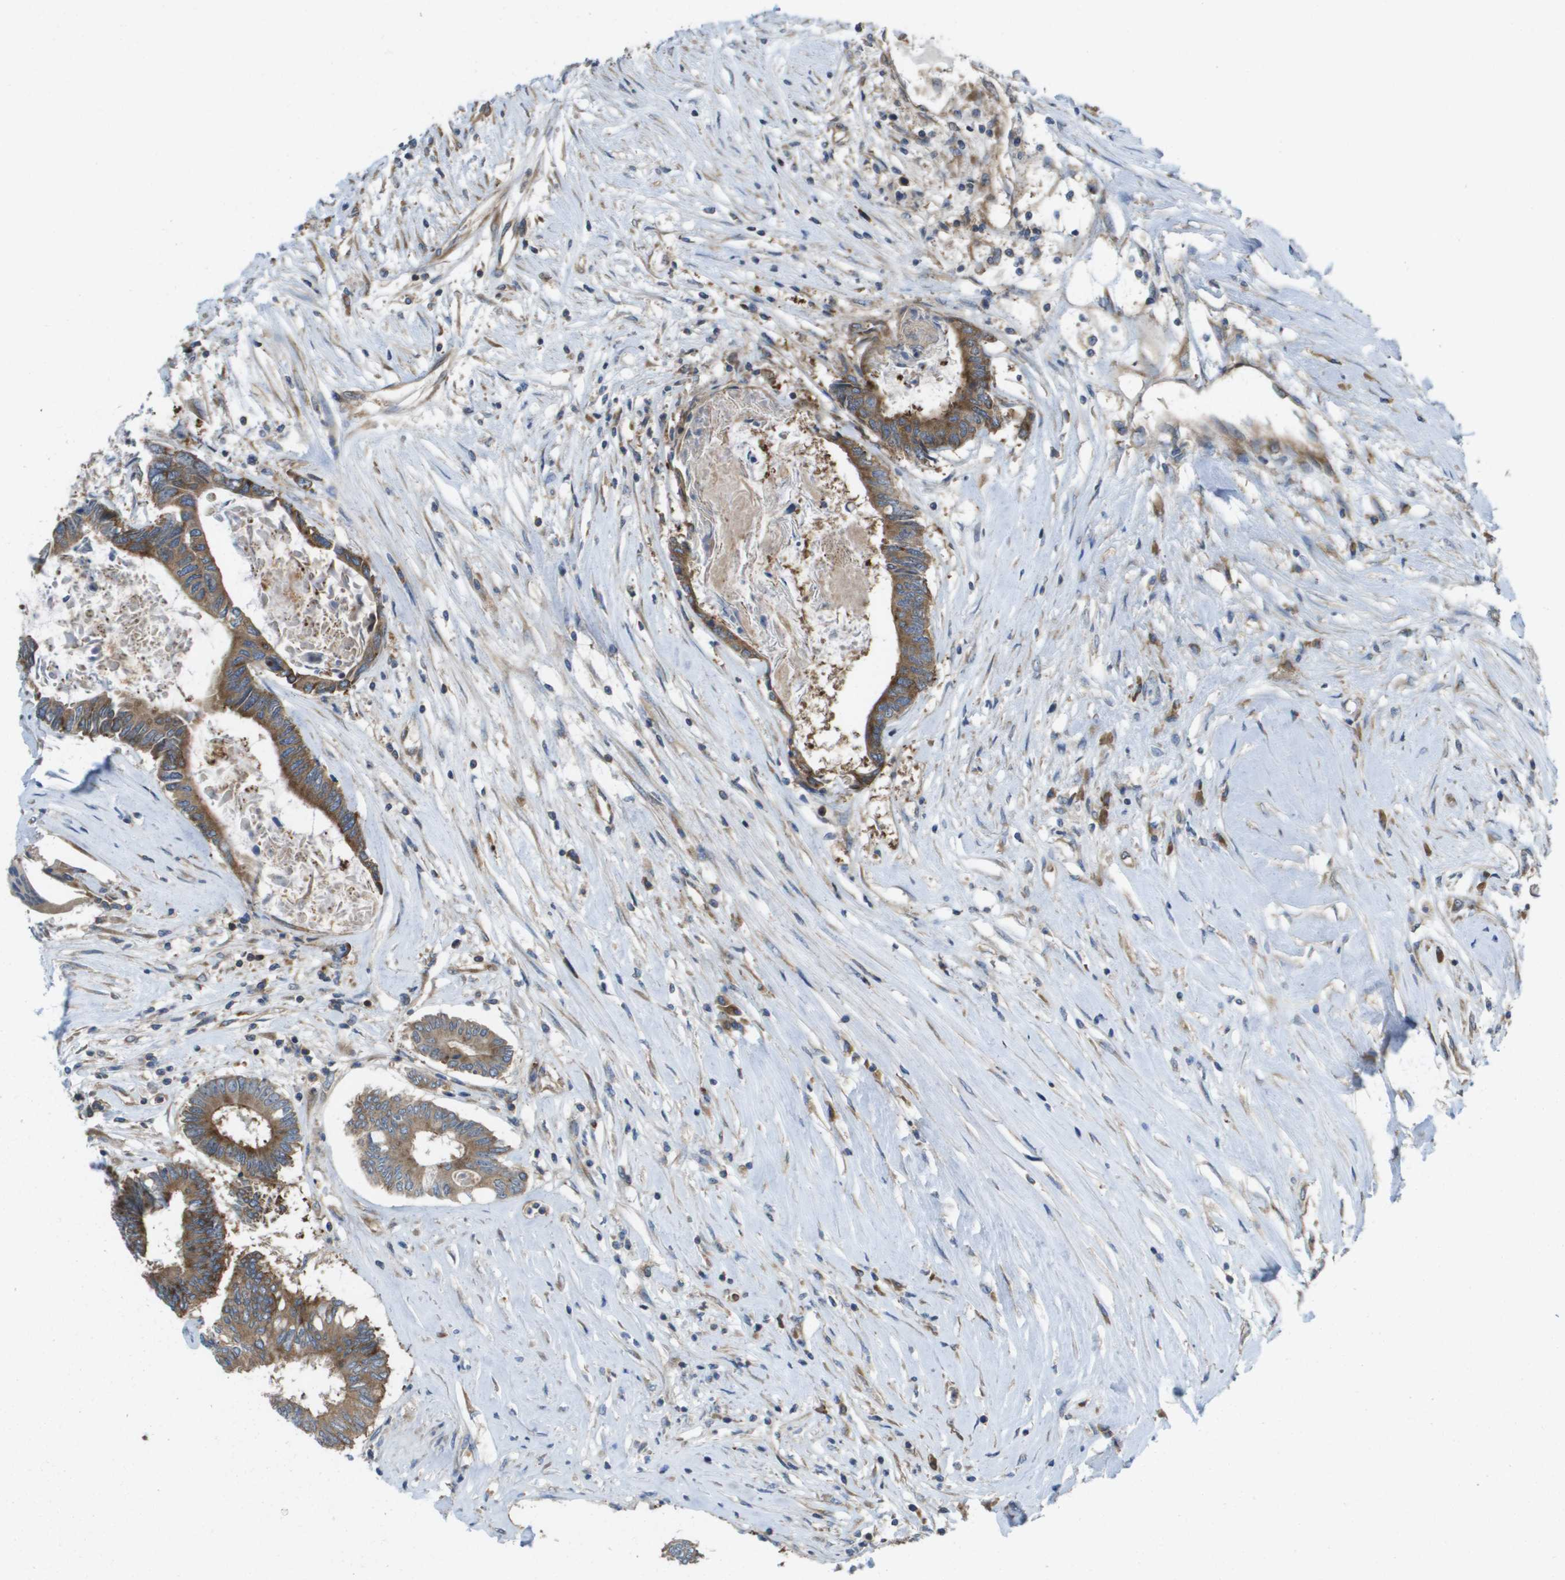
{"staining": {"intensity": "moderate", "quantity": ">75%", "location": "cytoplasmic/membranous"}, "tissue": "colorectal cancer", "cell_type": "Tumor cells", "image_type": "cancer", "snomed": [{"axis": "morphology", "description": "Adenocarcinoma, NOS"}, {"axis": "topography", "description": "Rectum"}], "caption": "About >75% of tumor cells in human colorectal cancer demonstrate moderate cytoplasmic/membranous protein positivity as visualized by brown immunohistochemical staining.", "gene": "EIF4G2", "patient": {"sex": "male", "age": 63}}